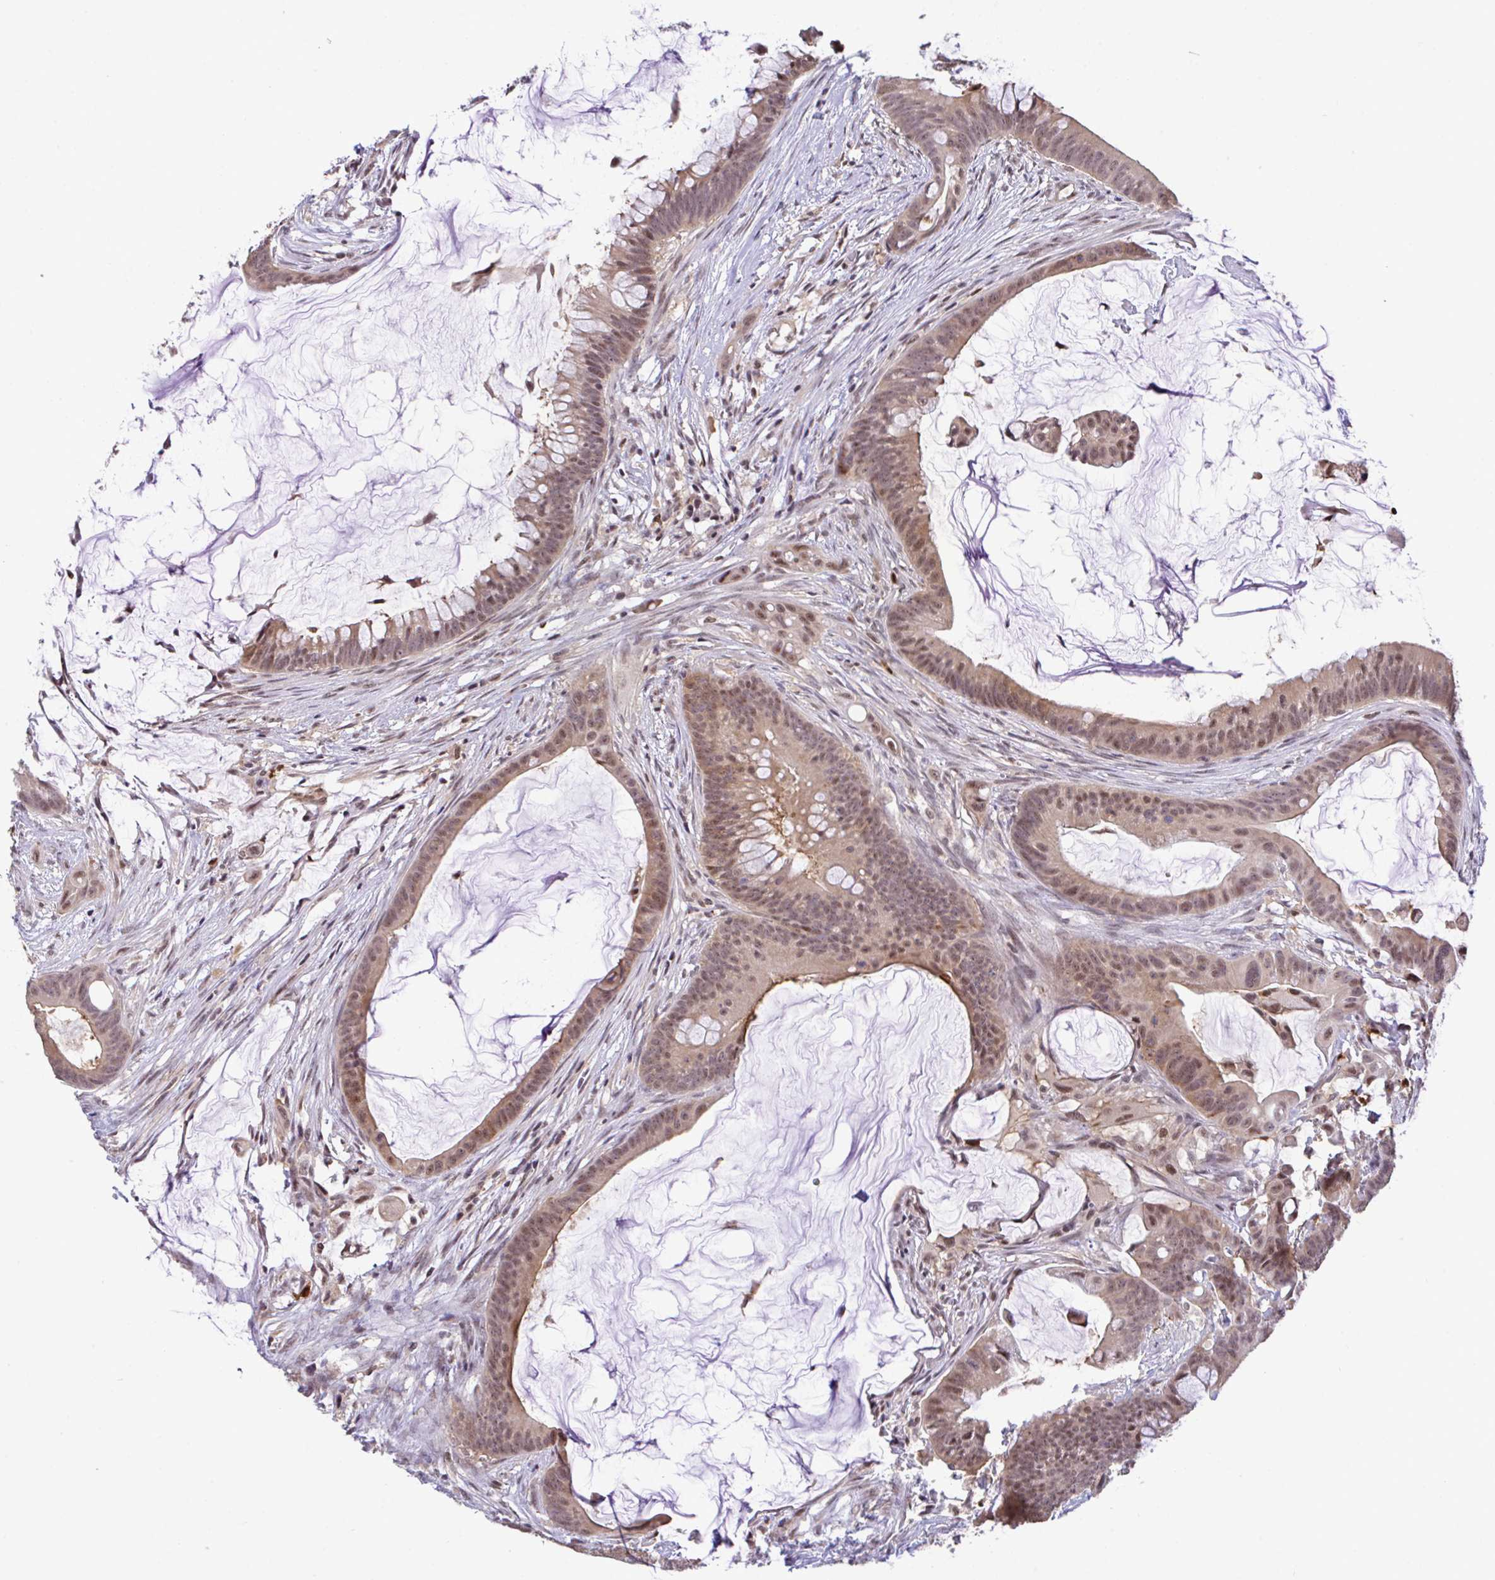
{"staining": {"intensity": "moderate", "quantity": ">75%", "location": "cytoplasmic/membranous,nuclear"}, "tissue": "colorectal cancer", "cell_type": "Tumor cells", "image_type": "cancer", "snomed": [{"axis": "morphology", "description": "Adenocarcinoma, NOS"}, {"axis": "topography", "description": "Colon"}], "caption": "Brown immunohistochemical staining in human adenocarcinoma (colorectal) displays moderate cytoplasmic/membranous and nuclear staining in about >75% of tumor cells.", "gene": "OR6K3", "patient": {"sex": "male", "age": 62}}